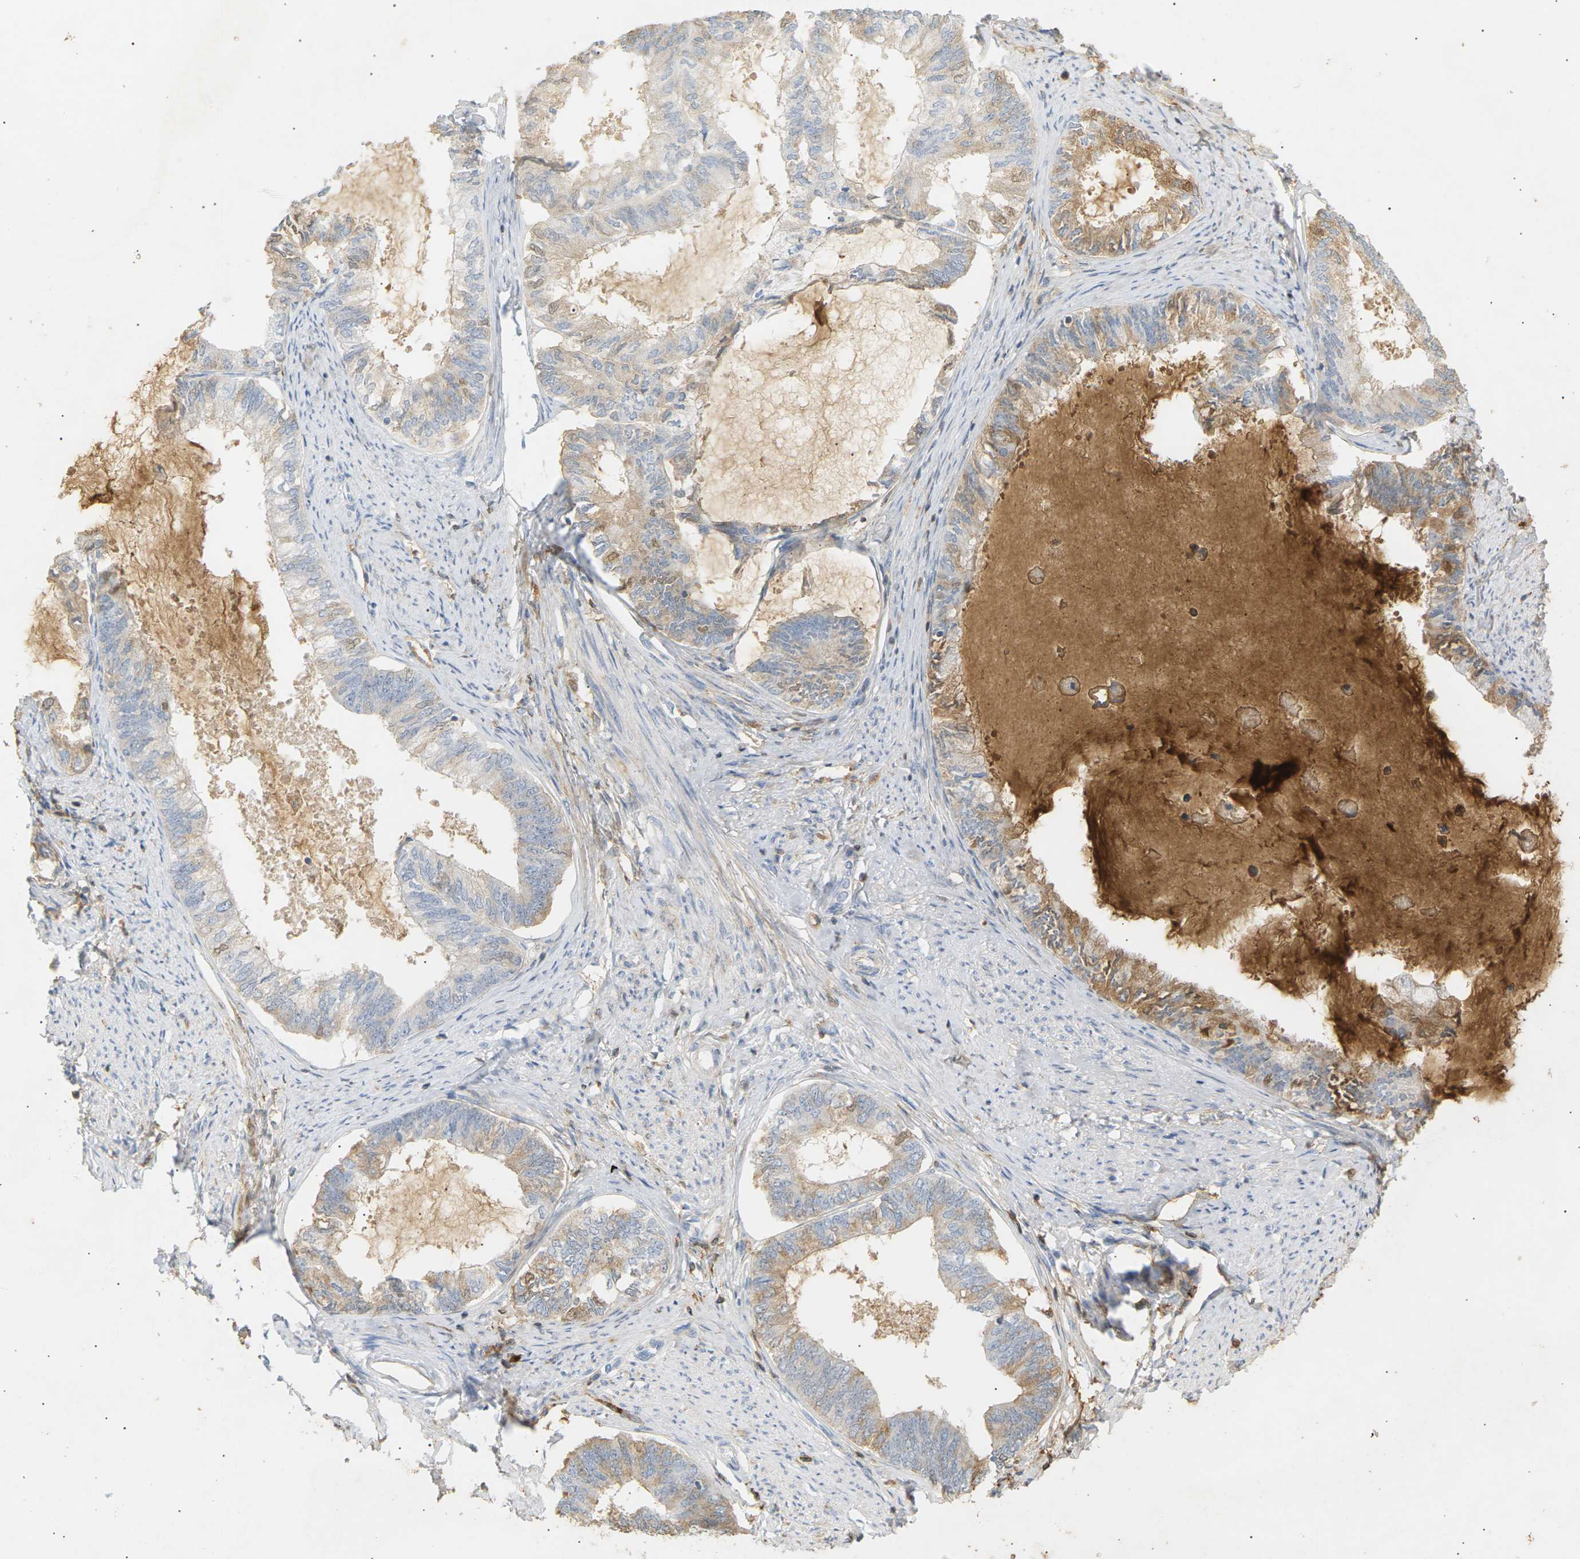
{"staining": {"intensity": "weak", "quantity": "<25%", "location": "cytoplasmic/membranous"}, "tissue": "endometrial cancer", "cell_type": "Tumor cells", "image_type": "cancer", "snomed": [{"axis": "morphology", "description": "Adenocarcinoma, NOS"}, {"axis": "topography", "description": "Endometrium"}], "caption": "High power microscopy photomicrograph of an immunohistochemistry (IHC) histopathology image of endometrial cancer, revealing no significant staining in tumor cells.", "gene": "IGLC3", "patient": {"sex": "female", "age": 86}}